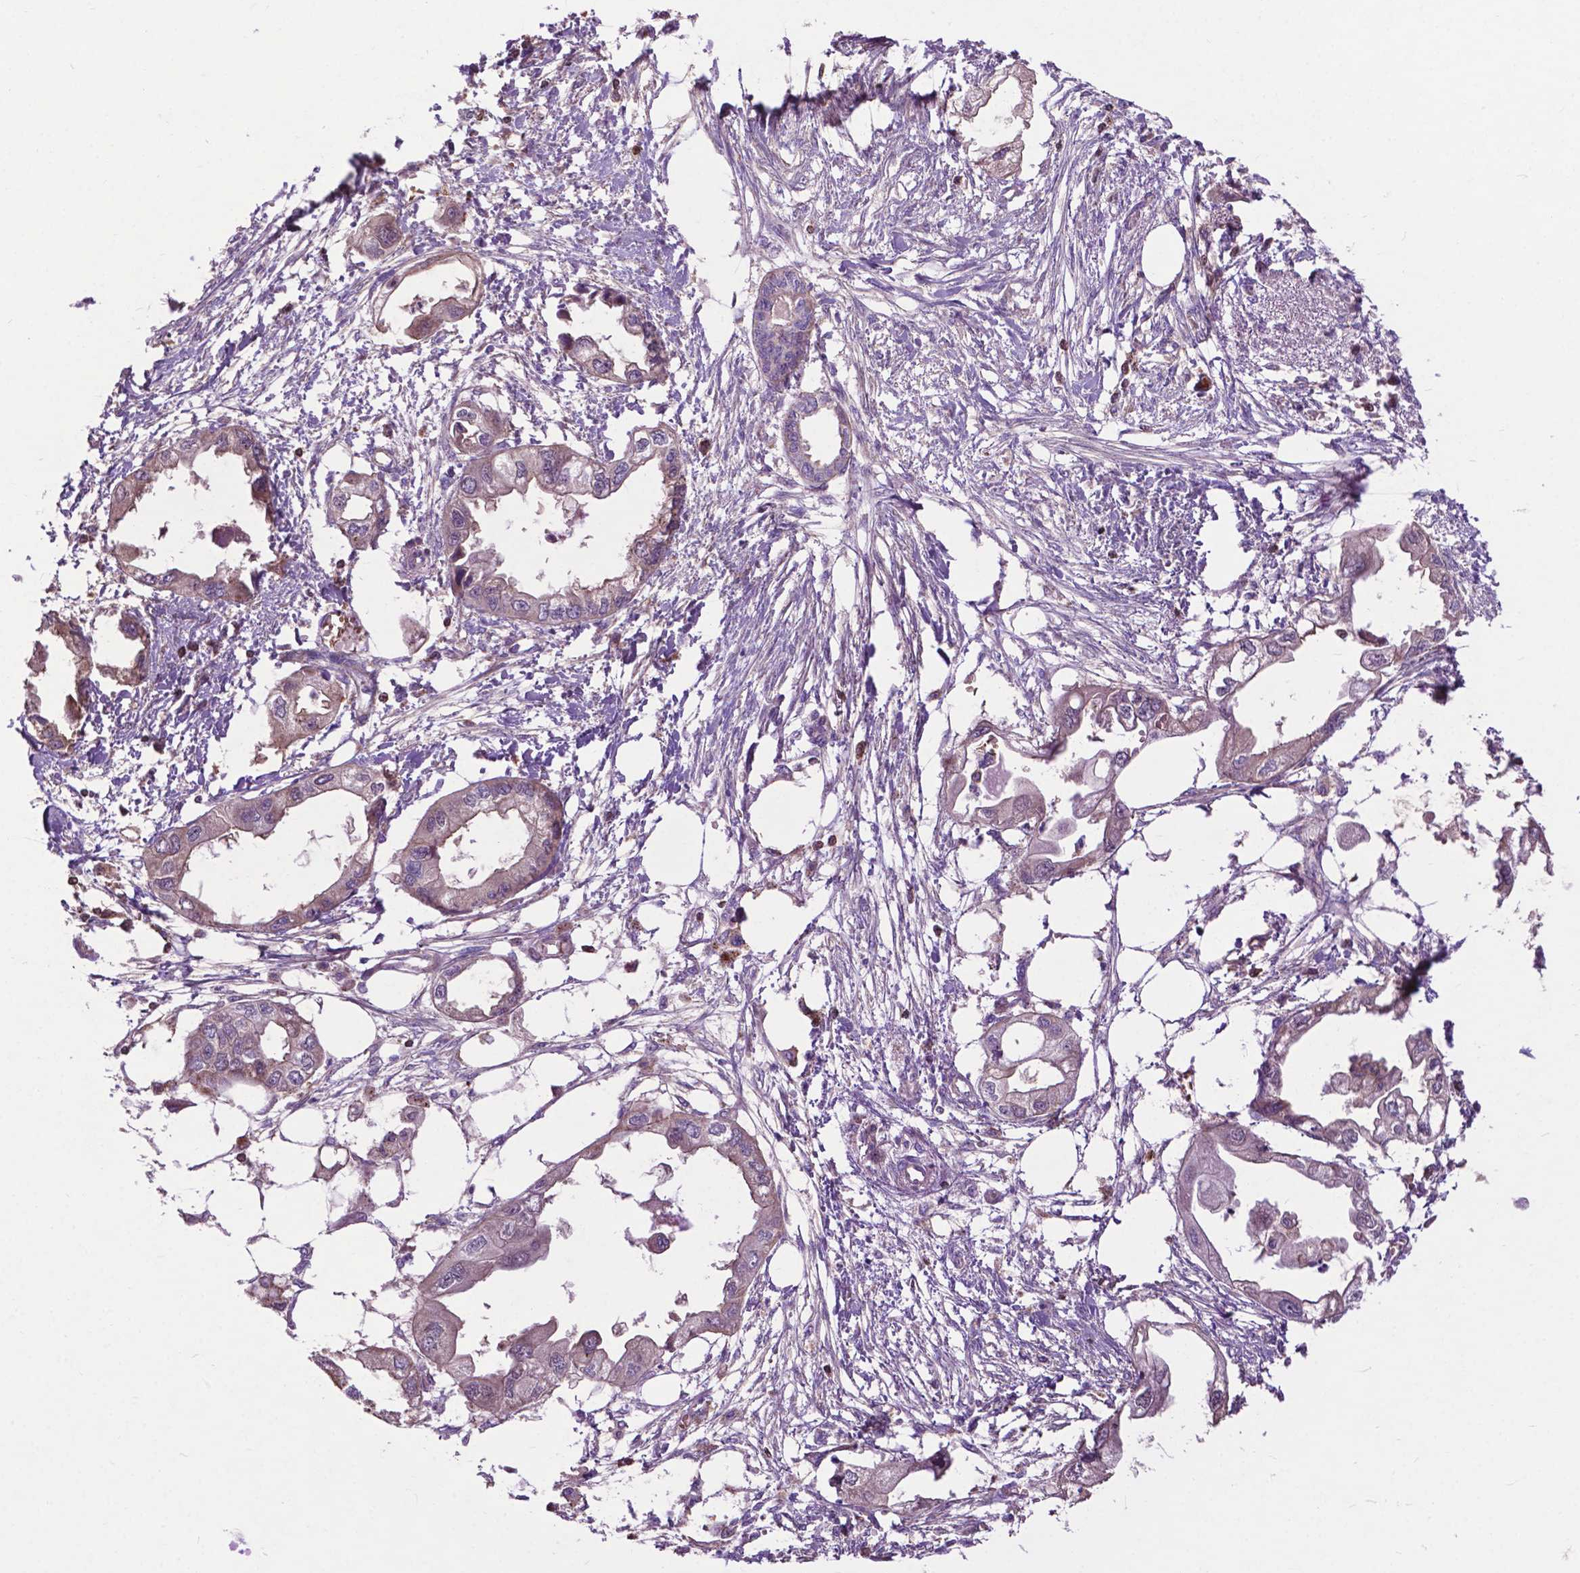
{"staining": {"intensity": "moderate", "quantity": ">75%", "location": "cytoplasmic/membranous"}, "tissue": "endometrial cancer", "cell_type": "Tumor cells", "image_type": "cancer", "snomed": [{"axis": "morphology", "description": "Adenocarcinoma, NOS"}, {"axis": "morphology", "description": "Adenocarcinoma, metastatic, NOS"}, {"axis": "topography", "description": "Adipose tissue"}, {"axis": "topography", "description": "Endometrium"}], "caption": "Tumor cells display moderate cytoplasmic/membranous staining in approximately >75% of cells in endometrial cancer (adenocarcinoma).", "gene": "CHMP4A", "patient": {"sex": "female", "age": 67}}